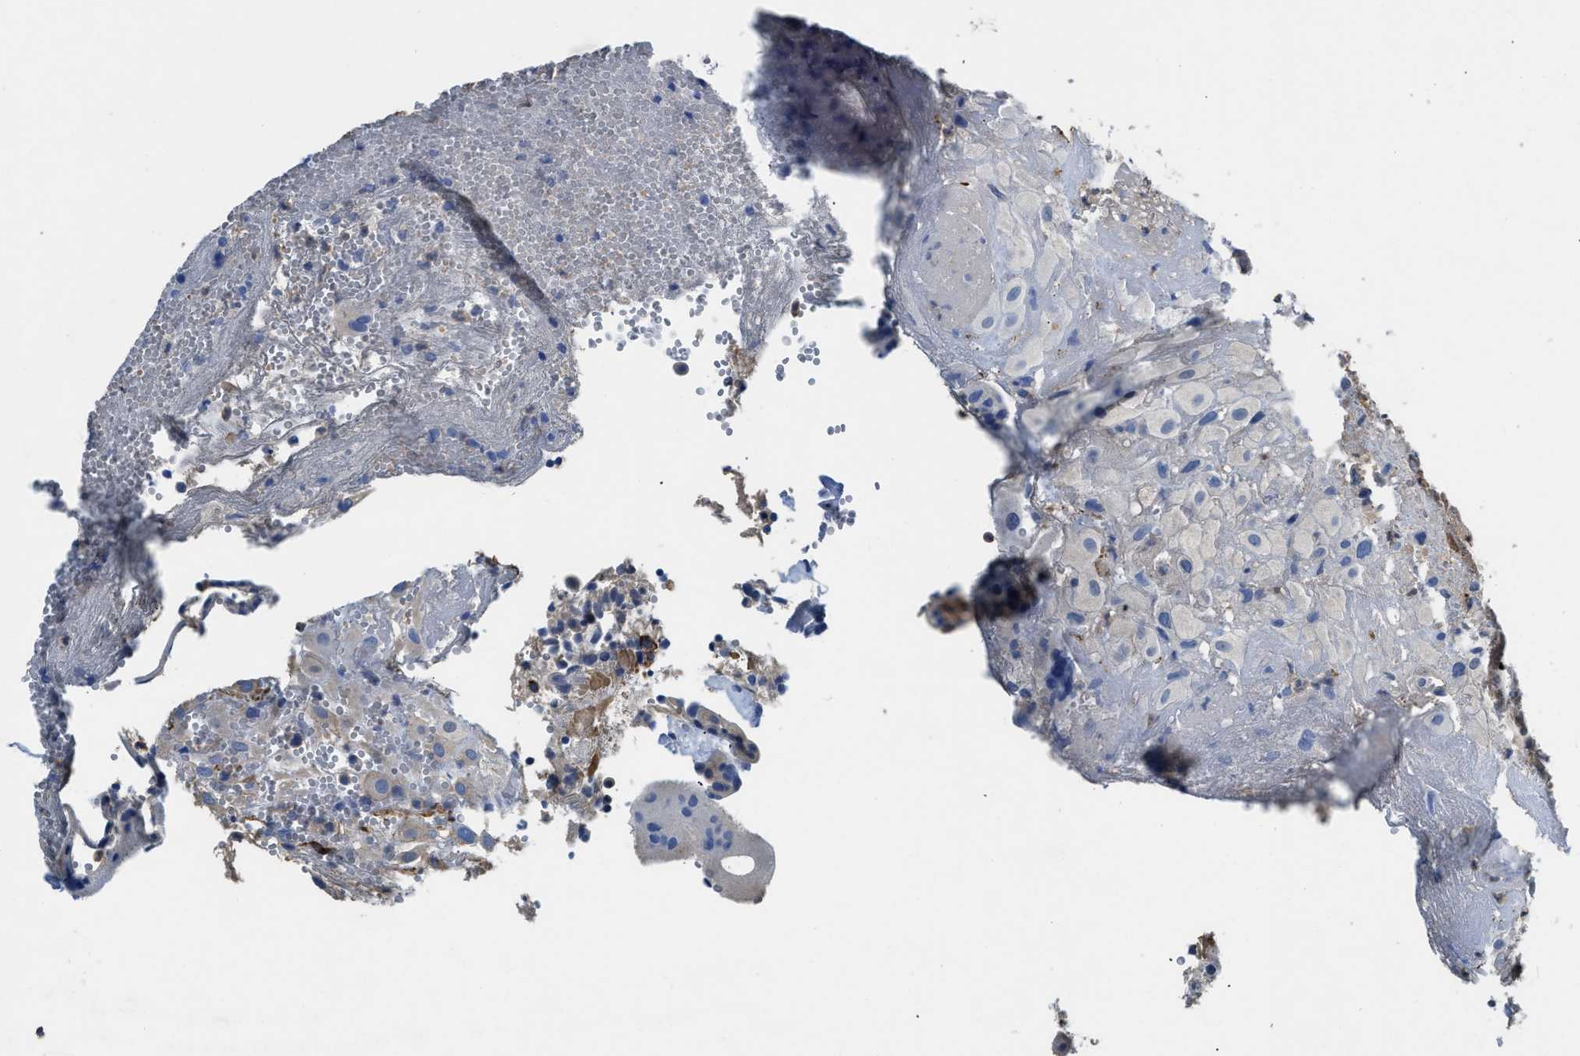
{"staining": {"intensity": "negative", "quantity": "none", "location": "none"}, "tissue": "placenta", "cell_type": "Decidual cells", "image_type": "normal", "snomed": [{"axis": "morphology", "description": "Normal tissue, NOS"}, {"axis": "topography", "description": "Placenta"}], "caption": "An image of placenta stained for a protein shows no brown staining in decidual cells. (Immunohistochemistry, brightfield microscopy, high magnification).", "gene": "SPEG", "patient": {"sex": "female", "age": 18}}